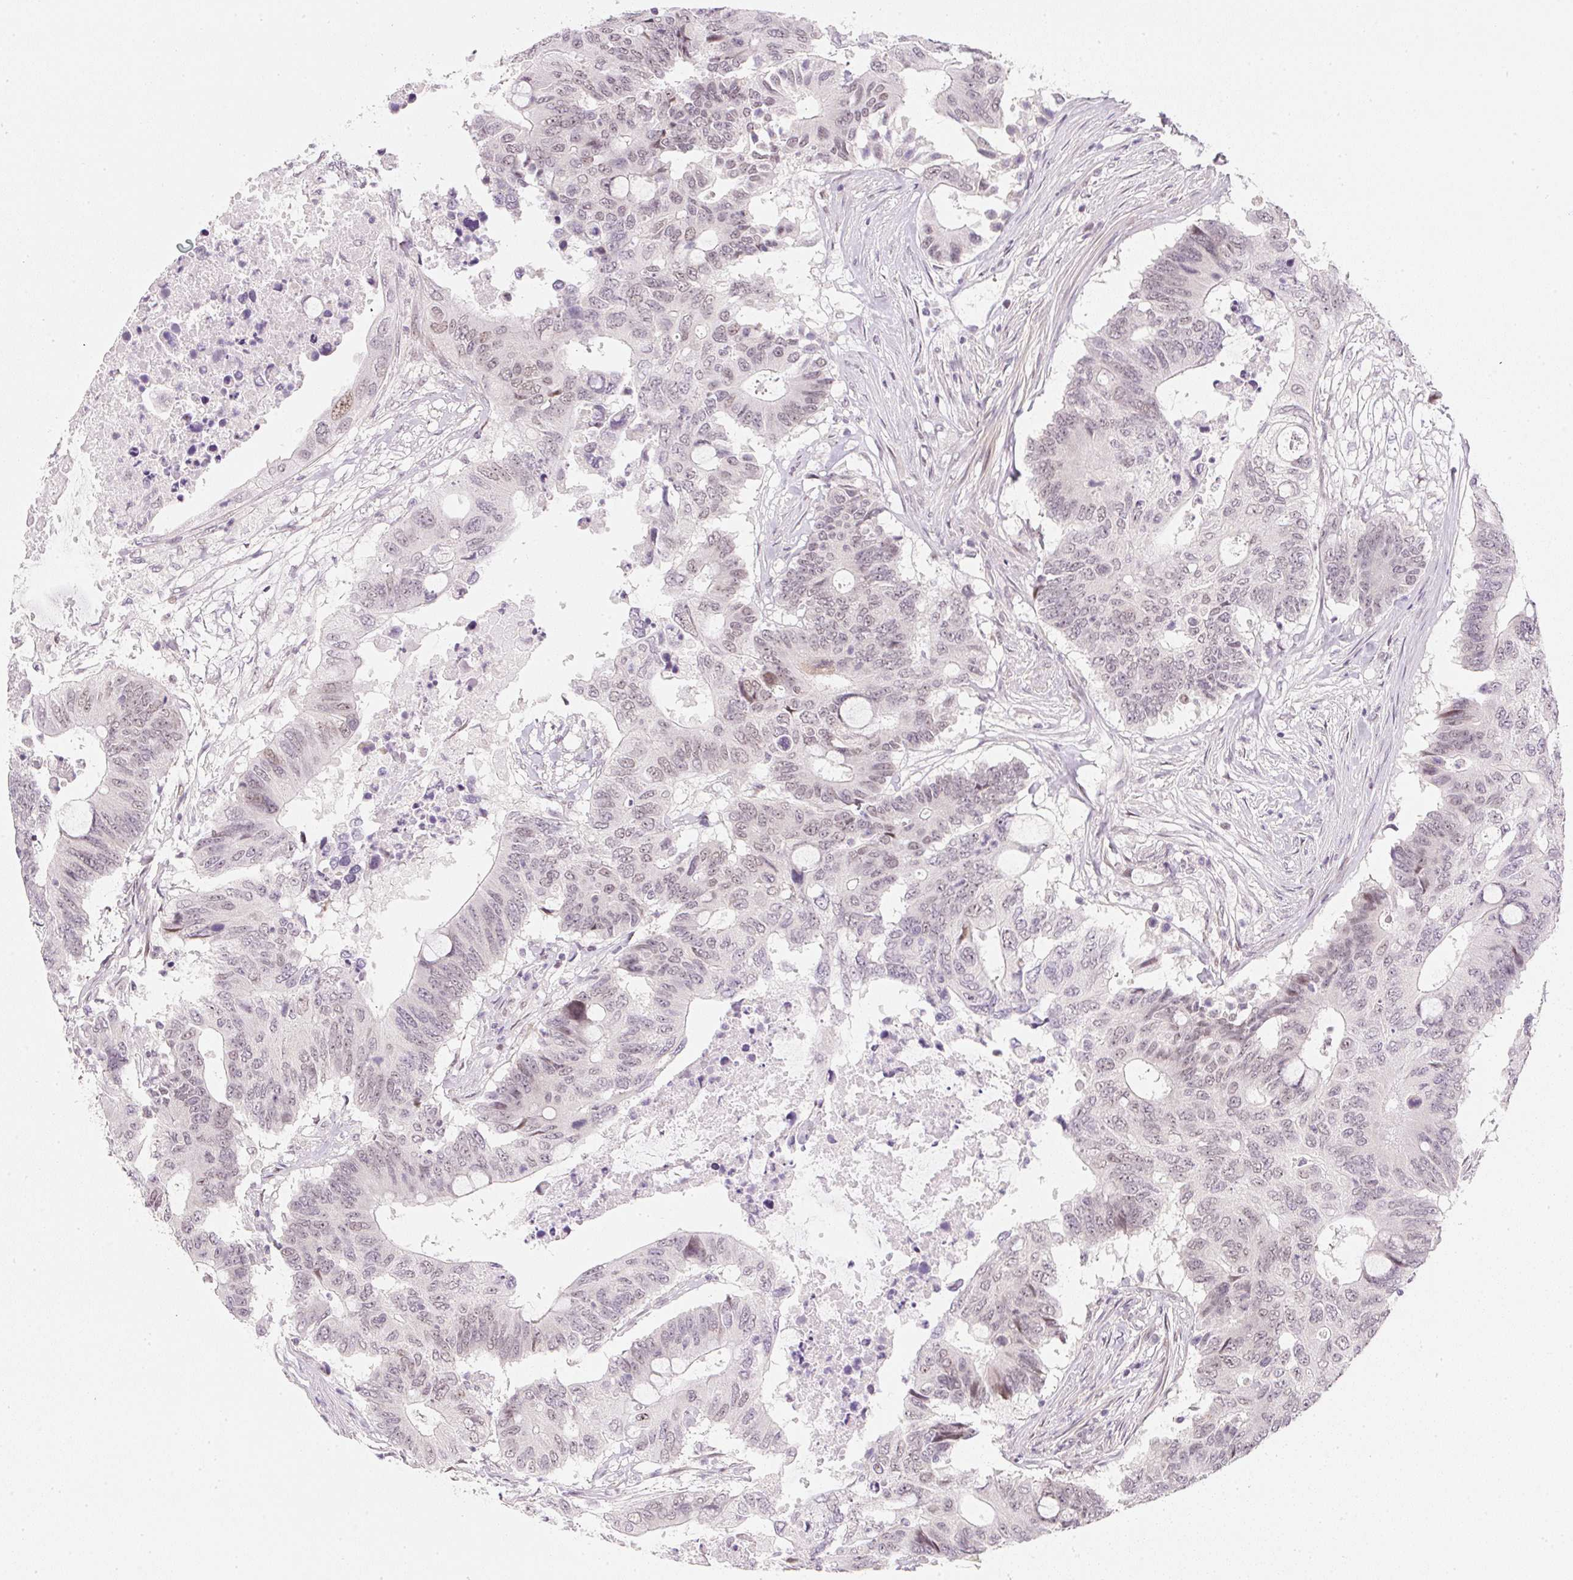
{"staining": {"intensity": "weak", "quantity": "25%-75%", "location": "nuclear"}, "tissue": "colorectal cancer", "cell_type": "Tumor cells", "image_type": "cancer", "snomed": [{"axis": "morphology", "description": "Adenocarcinoma, NOS"}, {"axis": "topography", "description": "Colon"}], "caption": "Immunohistochemical staining of human colorectal adenocarcinoma displays low levels of weak nuclear protein positivity in approximately 25%-75% of tumor cells.", "gene": "DPPA4", "patient": {"sex": "male", "age": 71}}